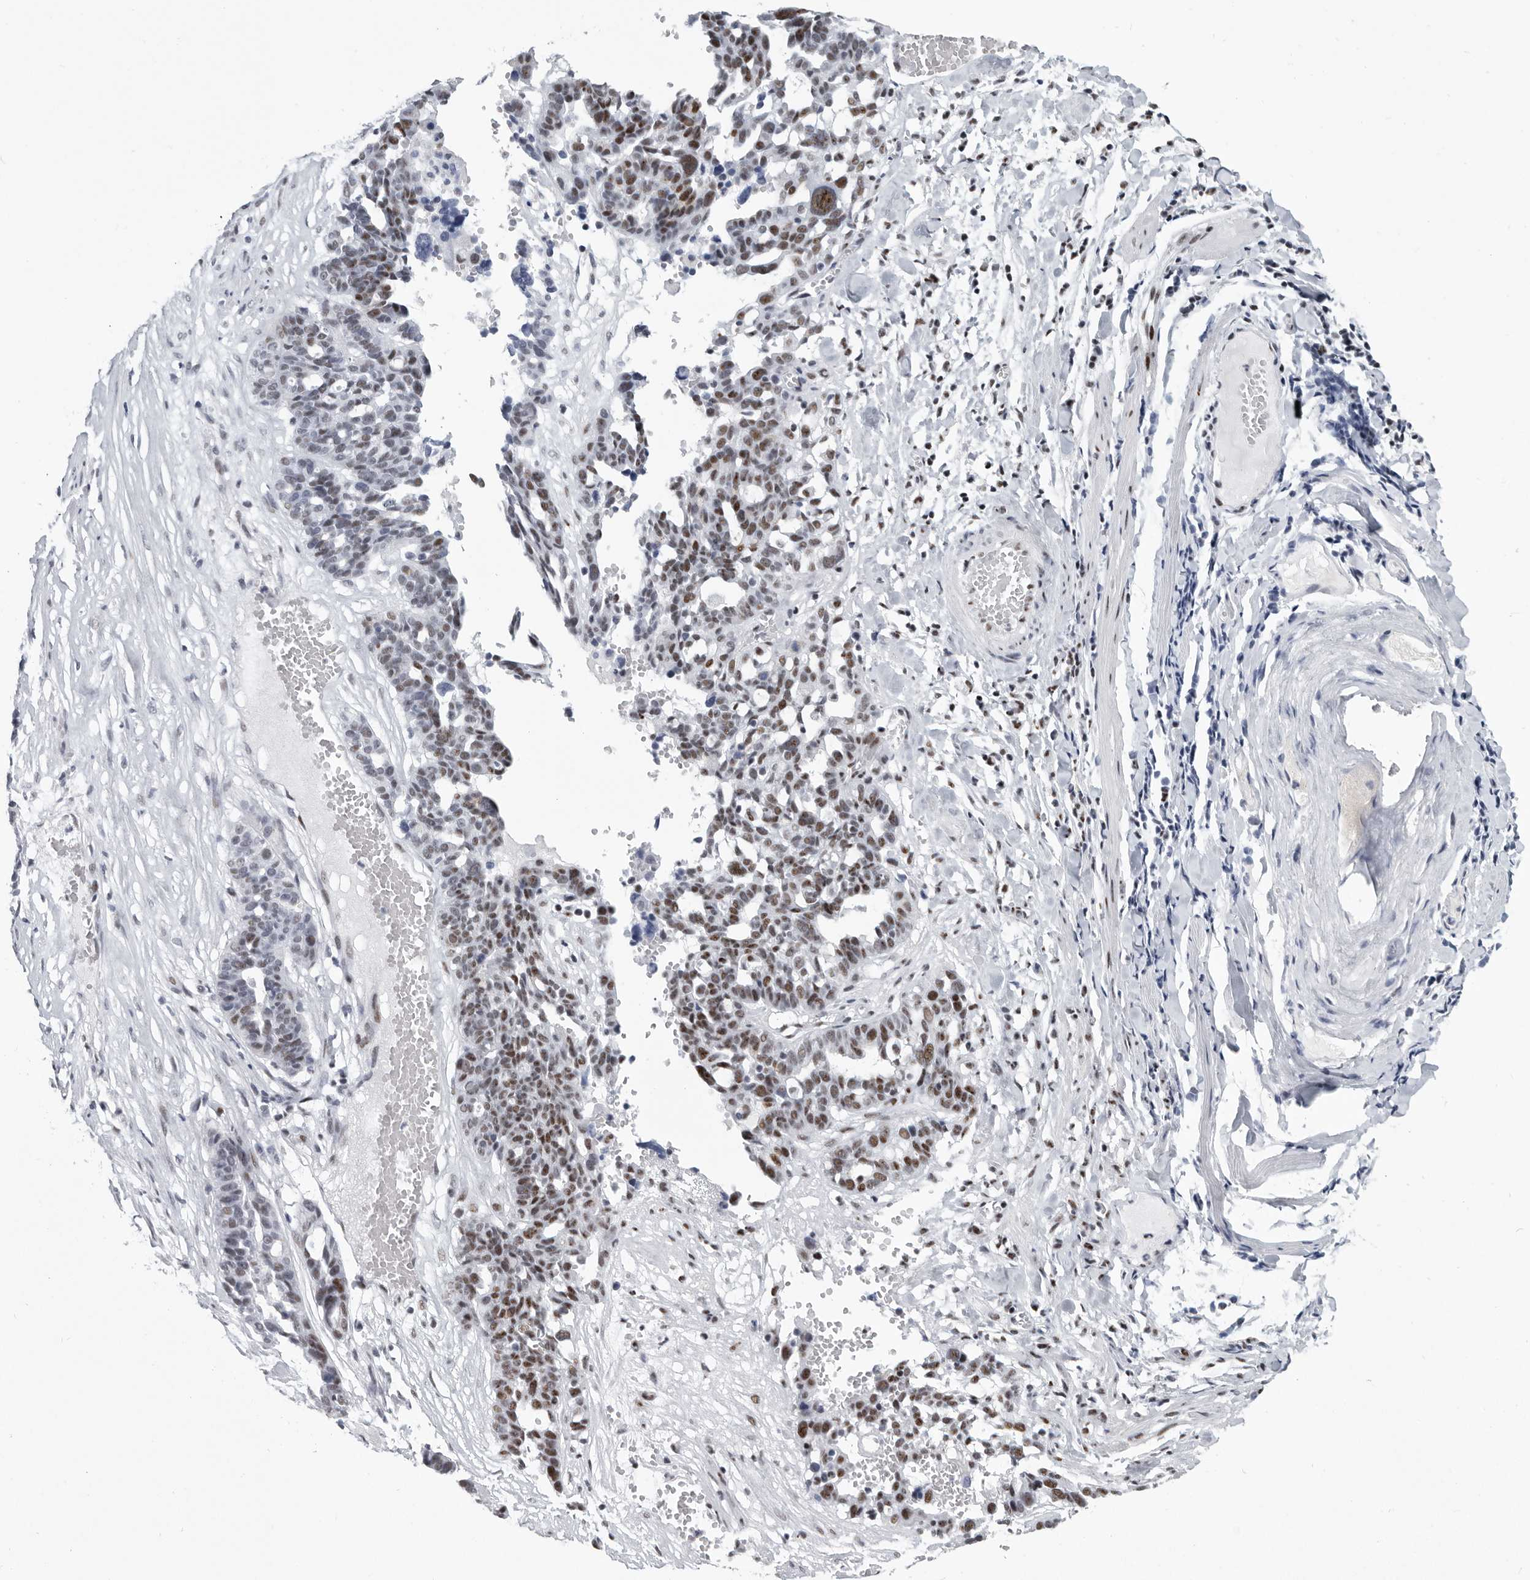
{"staining": {"intensity": "moderate", "quantity": "<25%", "location": "nuclear"}, "tissue": "ovarian cancer", "cell_type": "Tumor cells", "image_type": "cancer", "snomed": [{"axis": "morphology", "description": "Cystadenocarcinoma, serous, NOS"}, {"axis": "topography", "description": "Ovary"}], "caption": "Immunohistochemical staining of serous cystadenocarcinoma (ovarian) reveals low levels of moderate nuclear protein expression in about <25% of tumor cells.", "gene": "WRAP73", "patient": {"sex": "female", "age": 59}}